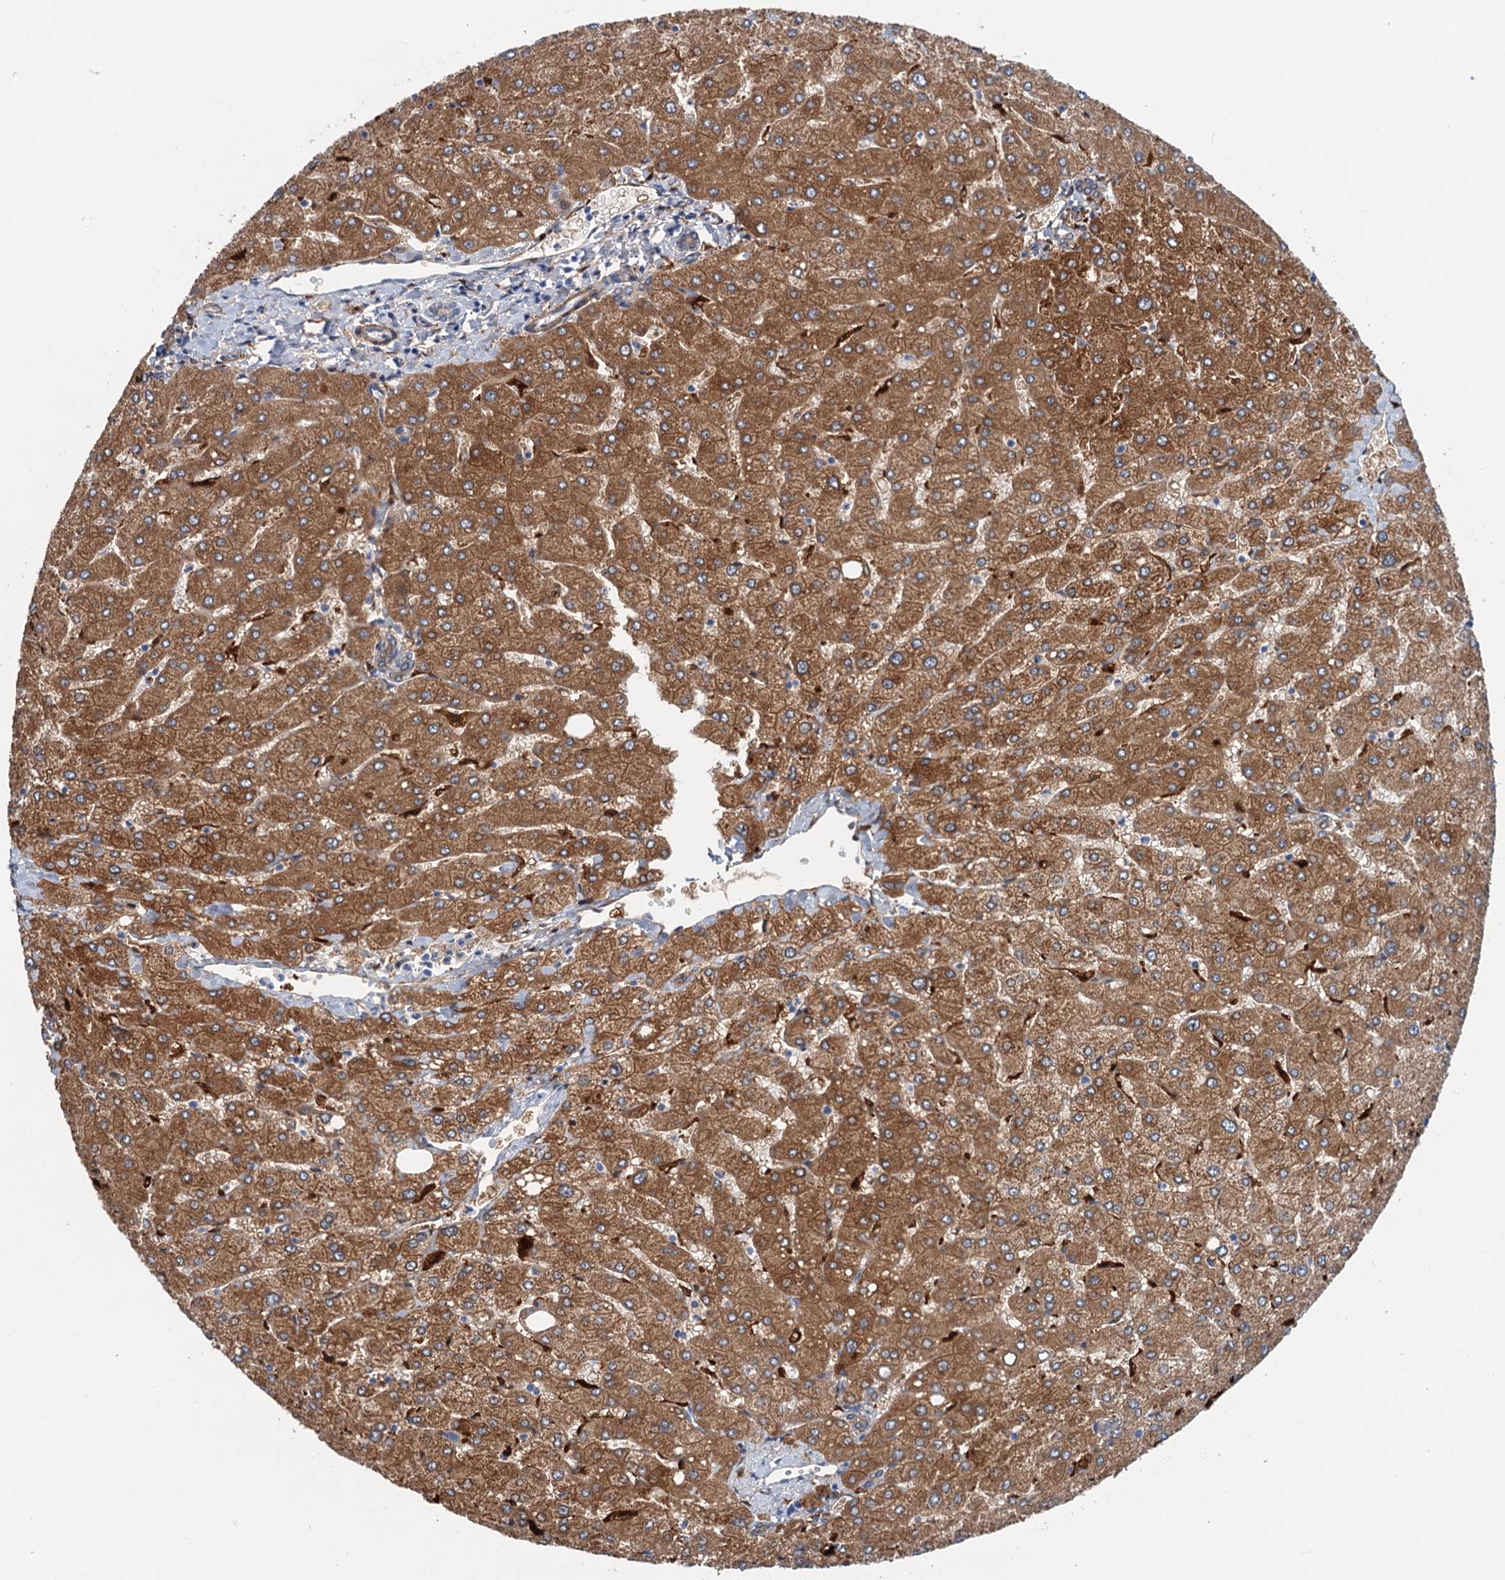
{"staining": {"intensity": "weak", "quantity": "<25%", "location": "cytoplasmic/membranous"}, "tissue": "liver", "cell_type": "Cholangiocytes", "image_type": "normal", "snomed": [{"axis": "morphology", "description": "Normal tissue, NOS"}, {"axis": "topography", "description": "Liver"}], "caption": "High magnification brightfield microscopy of benign liver stained with DAB (brown) and counterstained with hematoxylin (blue): cholangiocytes show no significant expression.", "gene": "CSTPP1", "patient": {"sex": "male", "age": 55}}